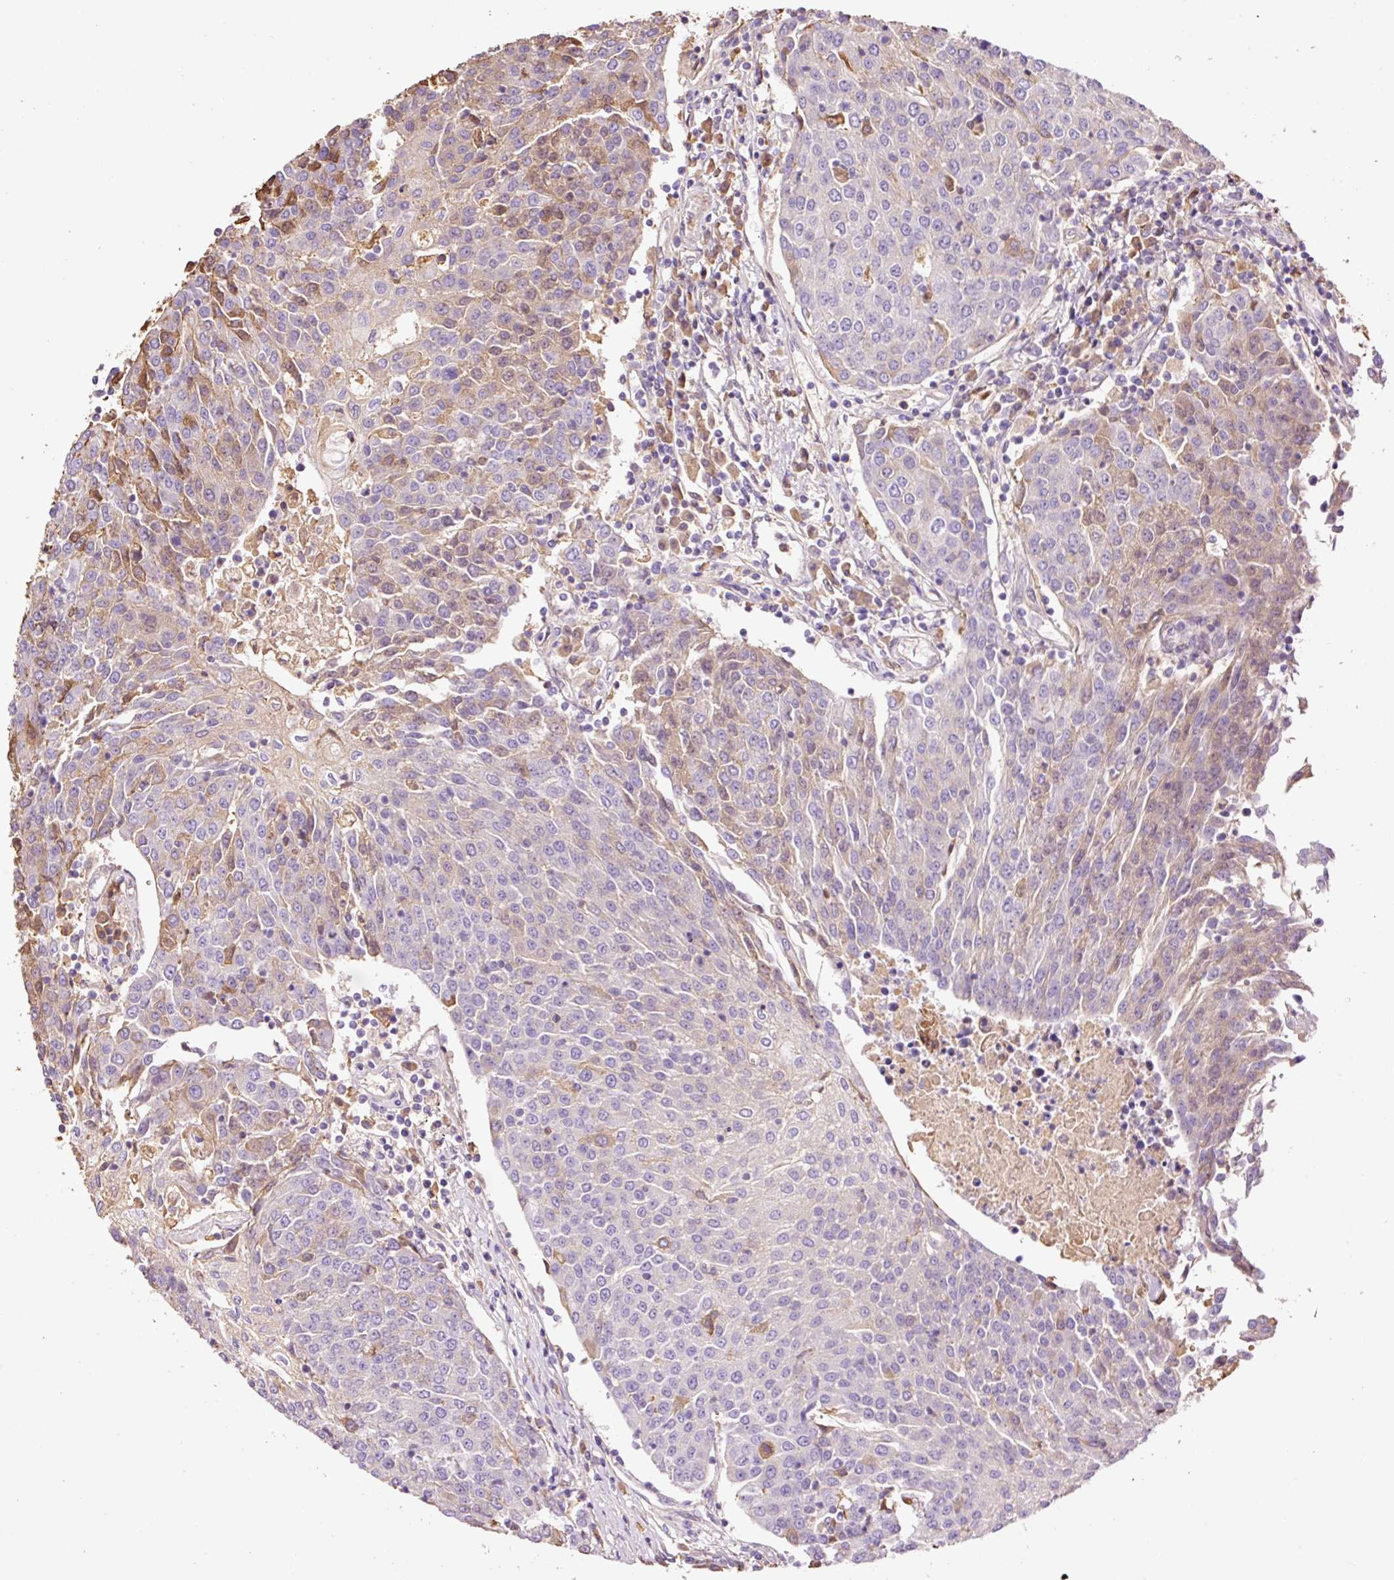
{"staining": {"intensity": "weak", "quantity": "25%-75%", "location": "cytoplasmic/membranous,nuclear"}, "tissue": "urothelial cancer", "cell_type": "Tumor cells", "image_type": "cancer", "snomed": [{"axis": "morphology", "description": "Urothelial carcinoma, High grade"}, {"axis": "topography", "description": "Urinary bladder"}], "caption": "Urothelial cancer stained with a protein marker exhibits weak staining in tumor cells.", "gene": "TMEM235", "patient": {"sex": "female", "age": 85}}